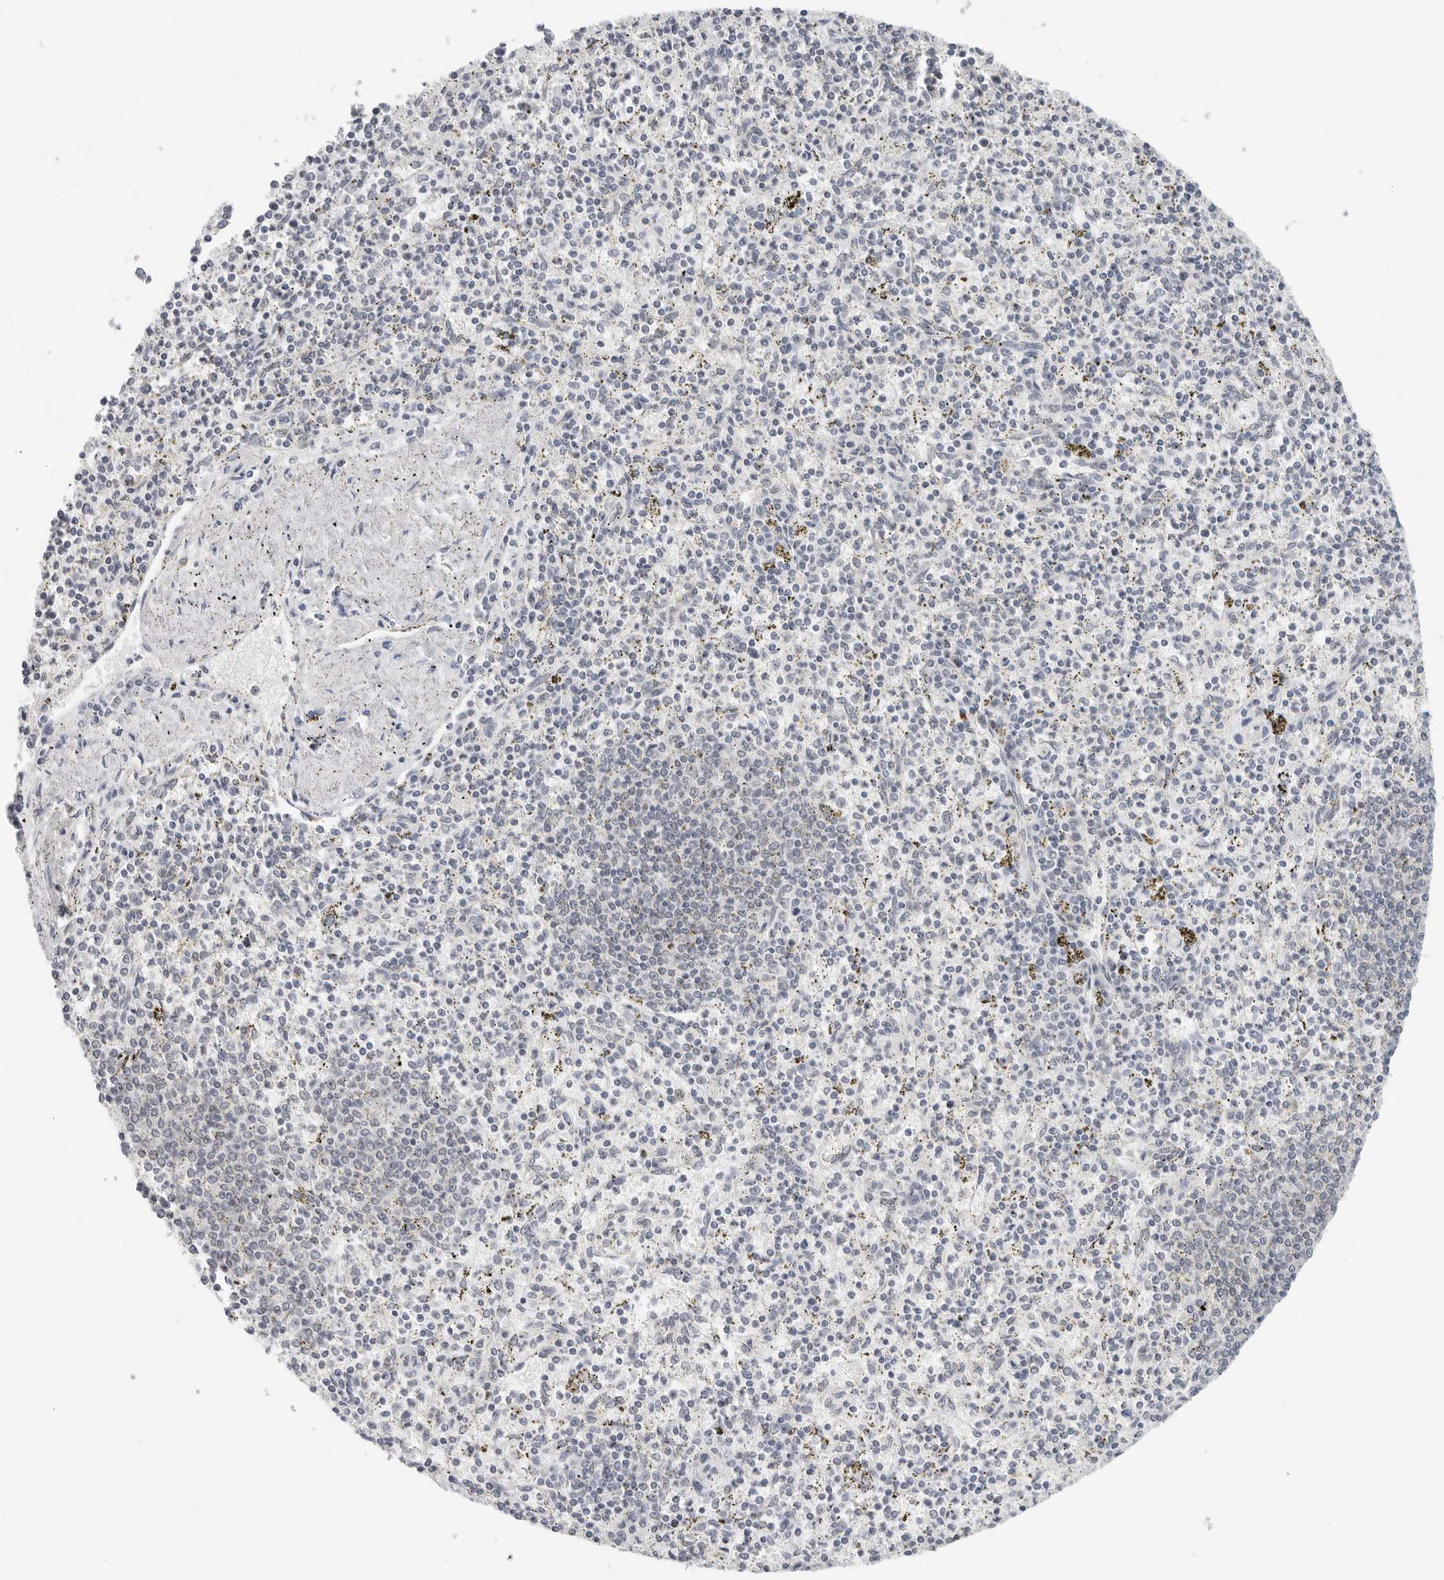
{"staining": {"intensity": "negative", "quantity": "none", "location": "none"}, "tissue": "spleen", "cell_type": "Cells in red pulp", "image_type": "normal", "snomed": [{"axis": "morphology", "description": "Normal tissue, NOS"}, {"axis": "topography", "description": "Spleen"}], "caption": "Immunohistochemistry of normal spleen demonstrates no staining in cells in red pulp.", "gene": "FOXK2", "patient": {"sex": "male", "age": 72}}